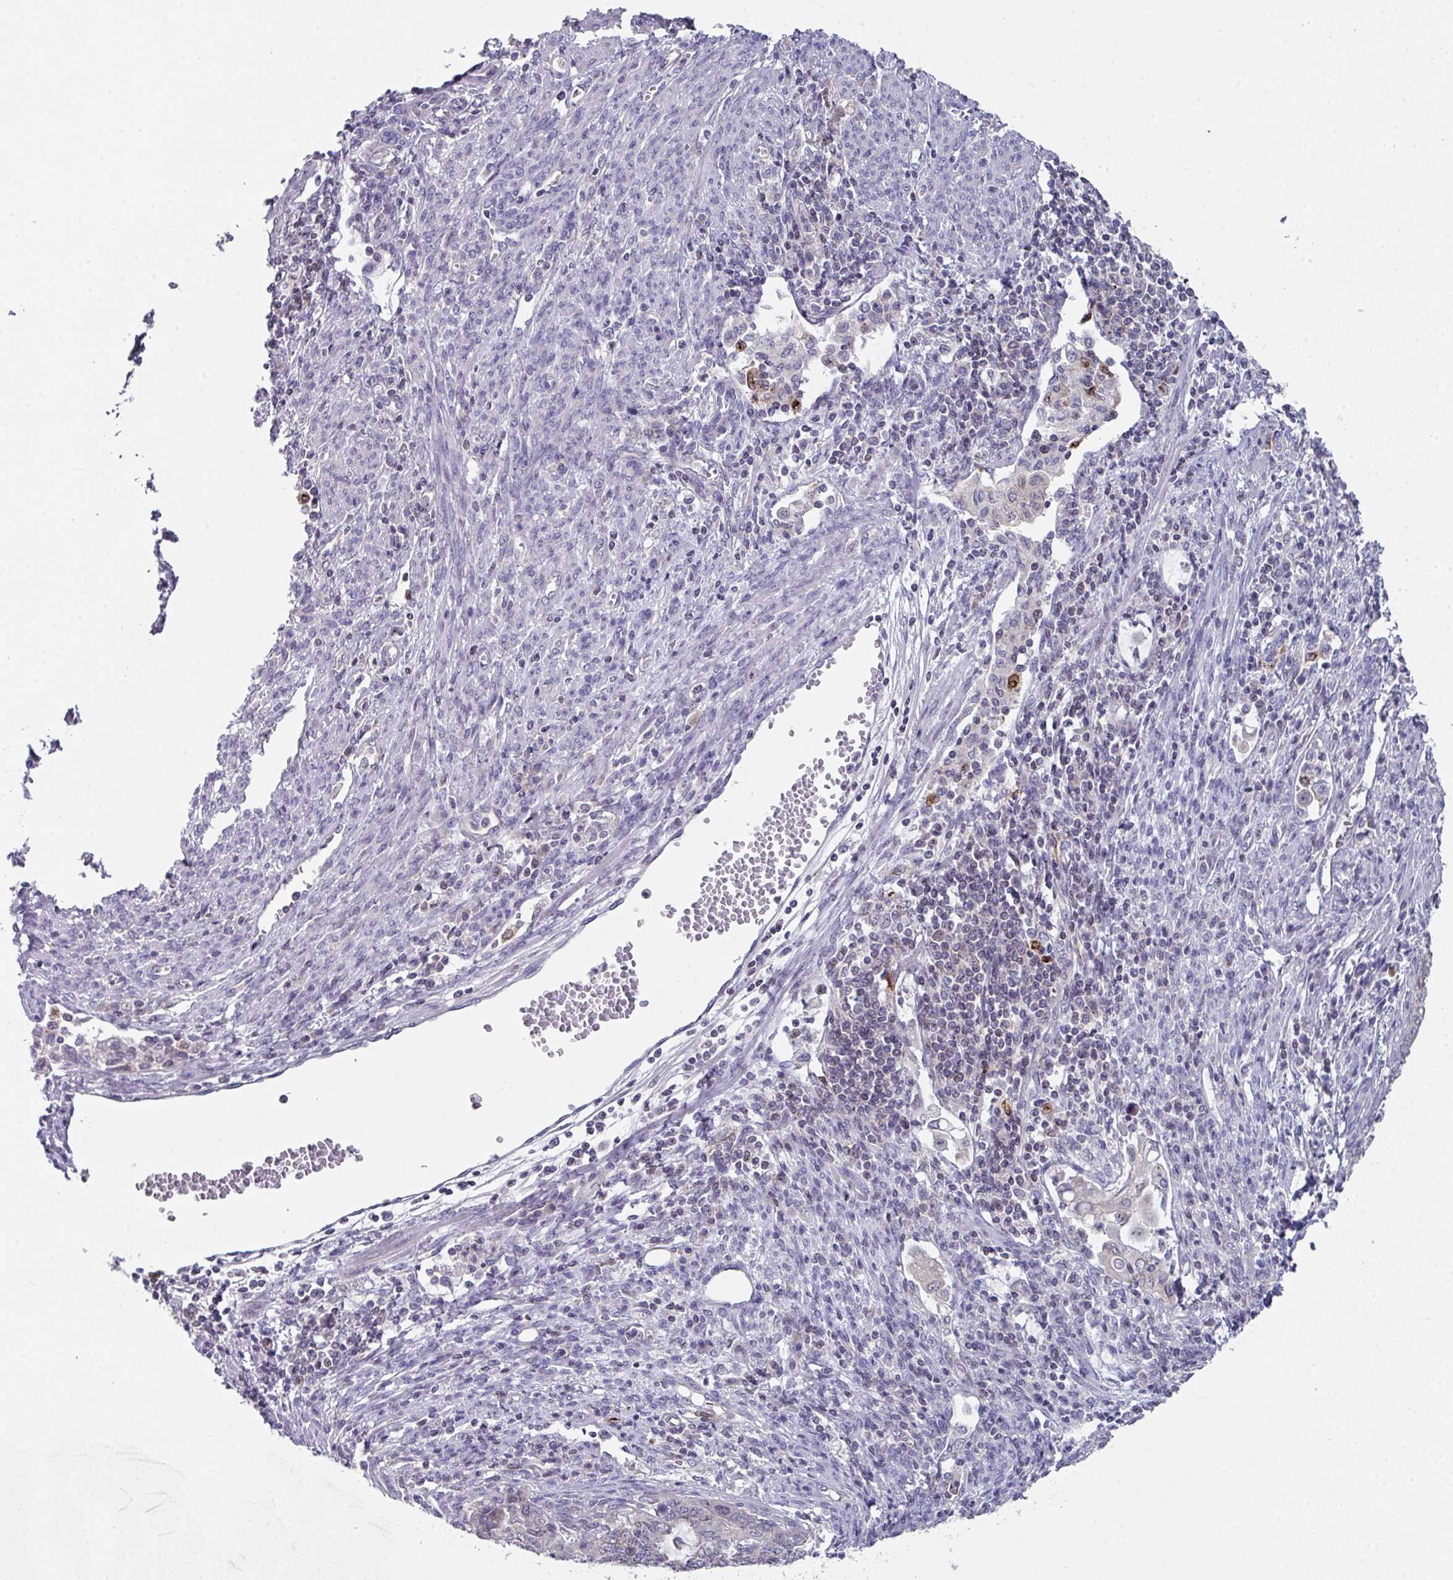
{"staining": {"intensity": "negative", "quantity": "none", "location": "none"}, "tissue": "endometrial cancer", "cell_type": "Tumor cells", "image_type": "cancer", "snomed": [{"axis": "morphology", "description": "Adenocarcinoma, NOS"}, {"axis": "topography", "description": "Uterus"}, {"axis": "topography", "description": "Endometrium"}], "caption": "This is a micrograph of immunohistochemistry staining of endometrial cancer, which shows no positivity in tumor cells.", "gene": "DCAF12L2", "patient": {"sex": "female", "age": 70}}